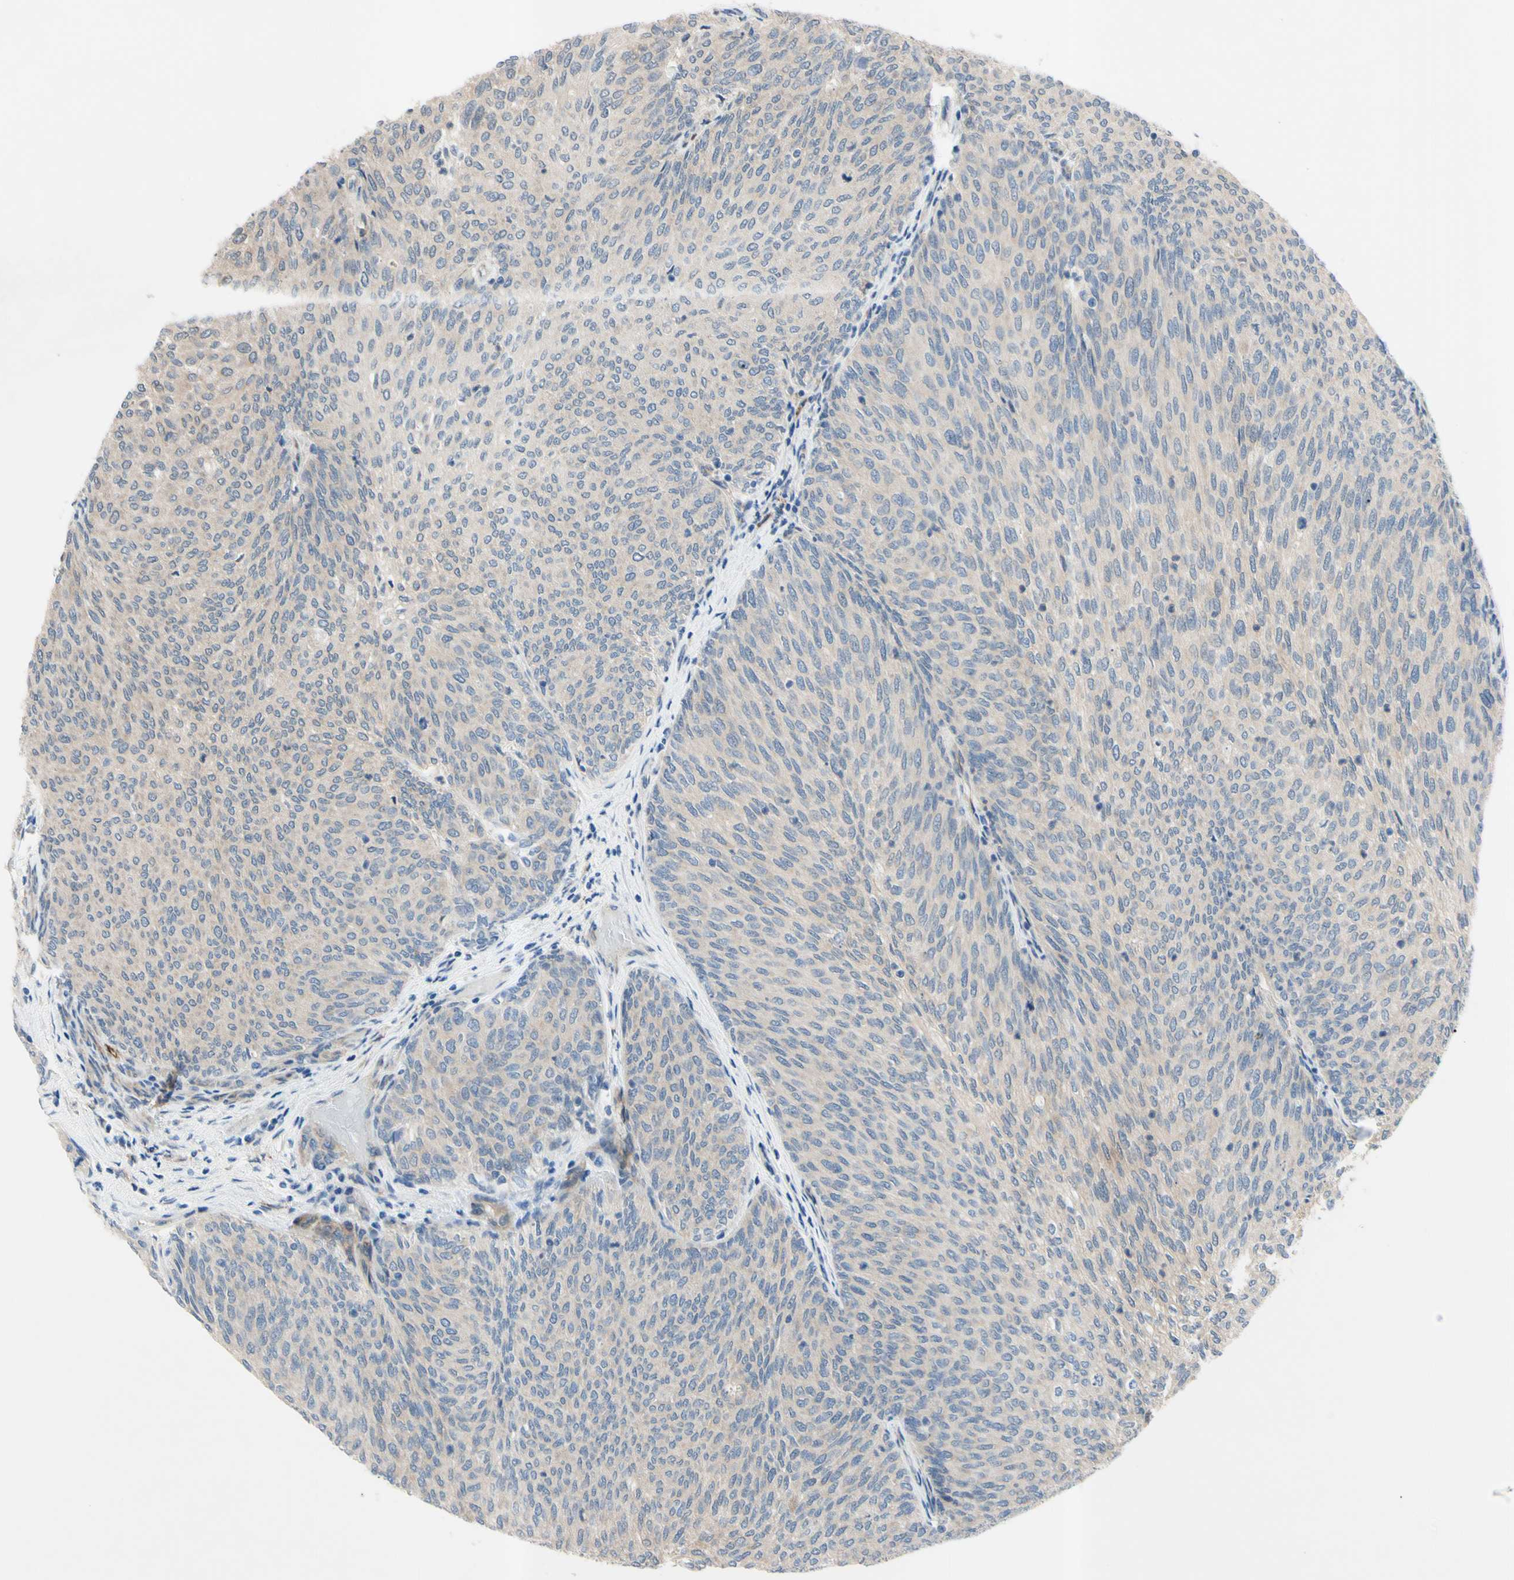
{"staining": {"intensity": "weak", "quantity": "25%-75%", "location": "cytoplasmic/membranous"}, "tissue": "urothelial cancer", "cell_type": "Tumor cells", "image_type": "cancer", "snomed": [{"axis": "morphology", "description": "Urothelial carcinoma, Low grade"}, {"axis": "topography", "description": "Urinary bladder"}], "caption": "Protein expression analysis of urothelial carcinoma (low-grade) reveals weak cytoplasmic/membranous expression in approximately 25%-75% of tumor cells.", "gene": "SVIL", "patient": {"sex": "female", "age": 79}}